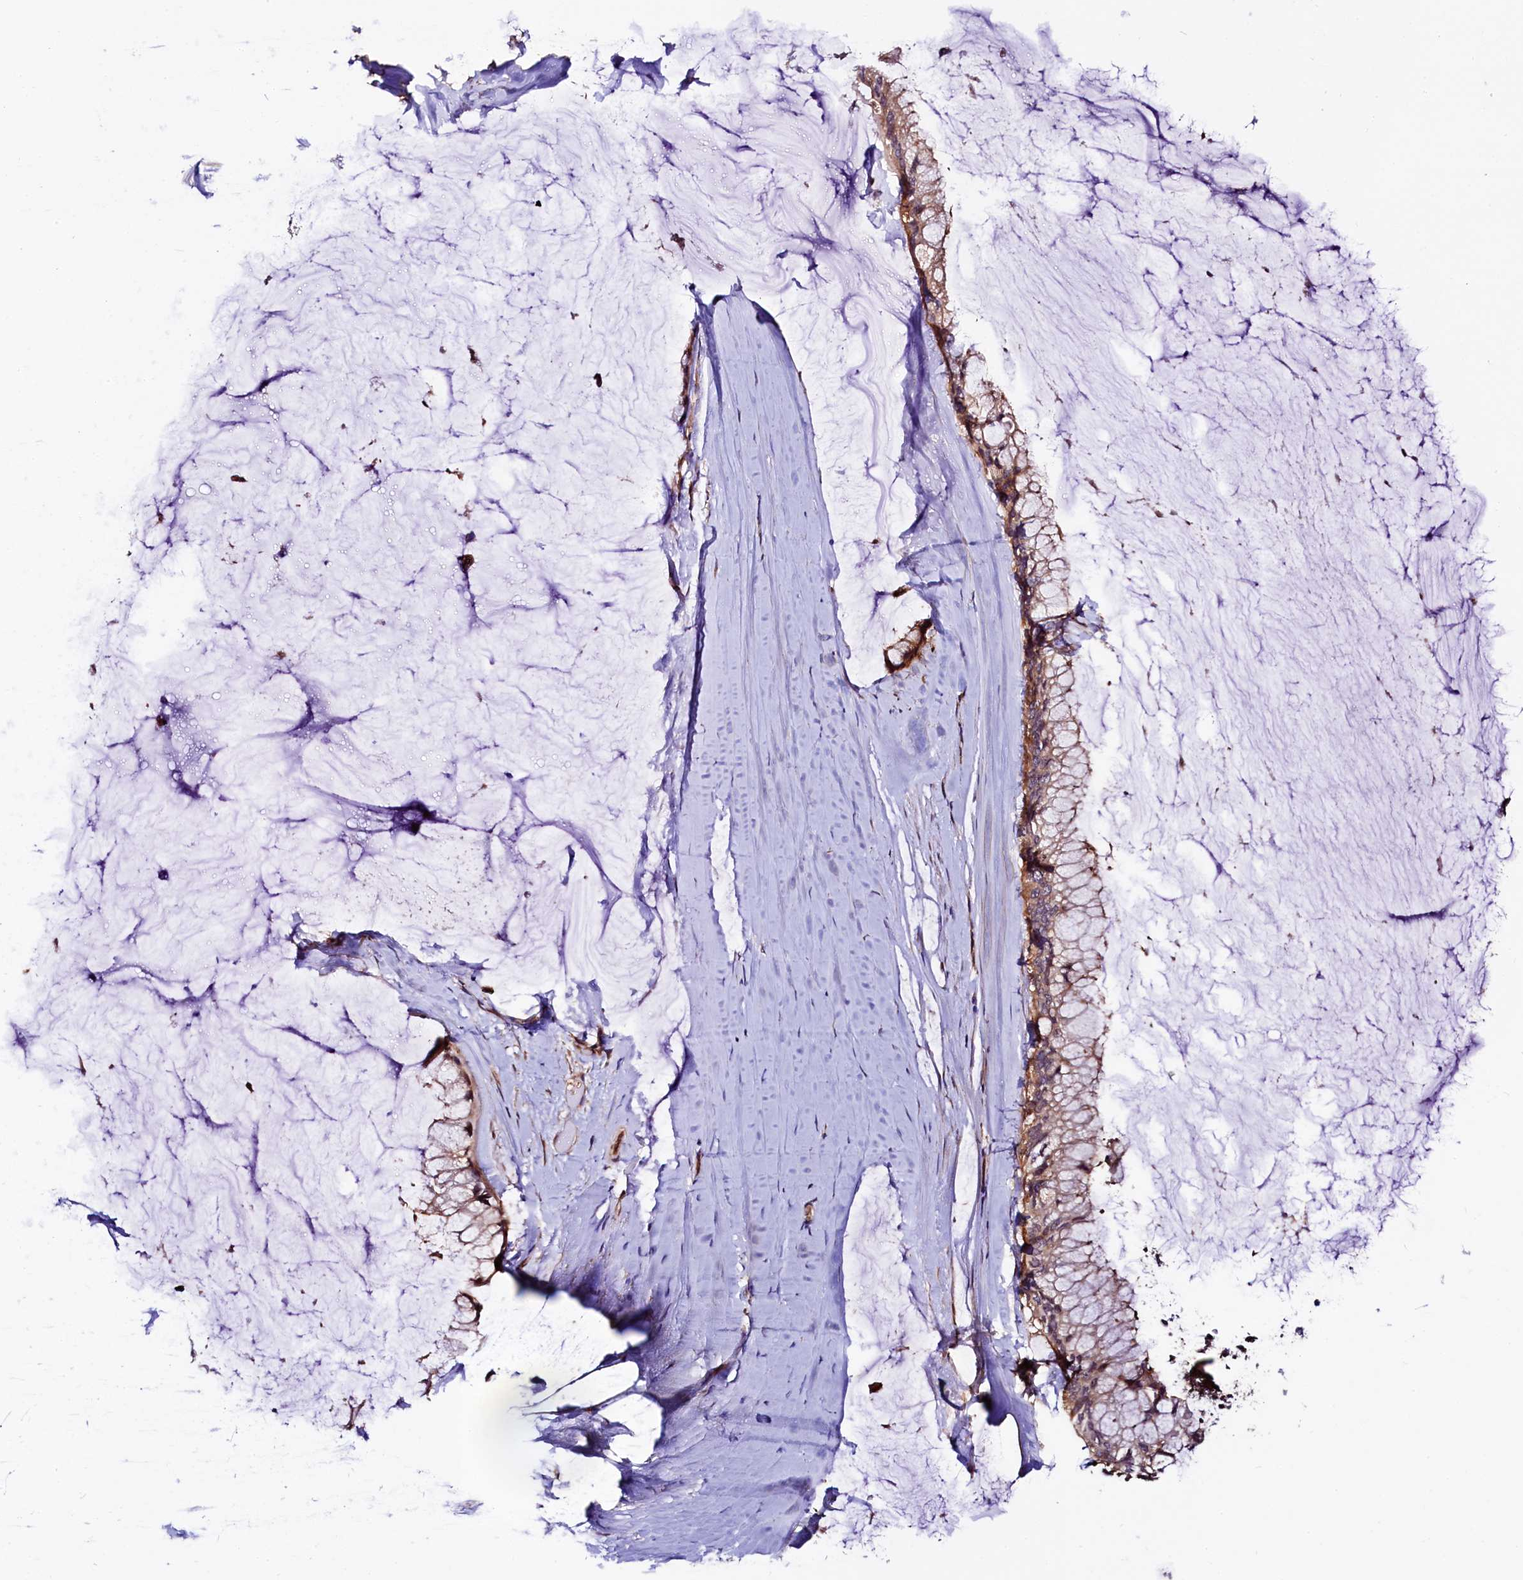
{"staining": {"intensity": "moderate", "quantity": ">75%", "location": "cytoplasmic/membranous"}, "tissue": "ovarian cancer", "cell_type": "Tumor cells", "image_type": "cancer", "snomed": [{"axis": "morphology", "description": "Cystadenocarcinoma, mucinous, NOS"}, {"axis": "topography", "description": "Ovary"}], "caption": "Tumor cells display medium levels of moderate cytoplasmic/membranous expression in approximately >75% of cells in ovarian cancer (mucinous cystadenocarcinoma).", "gene": "VPS35", "patient": {"sex": "female", "age": 39}}